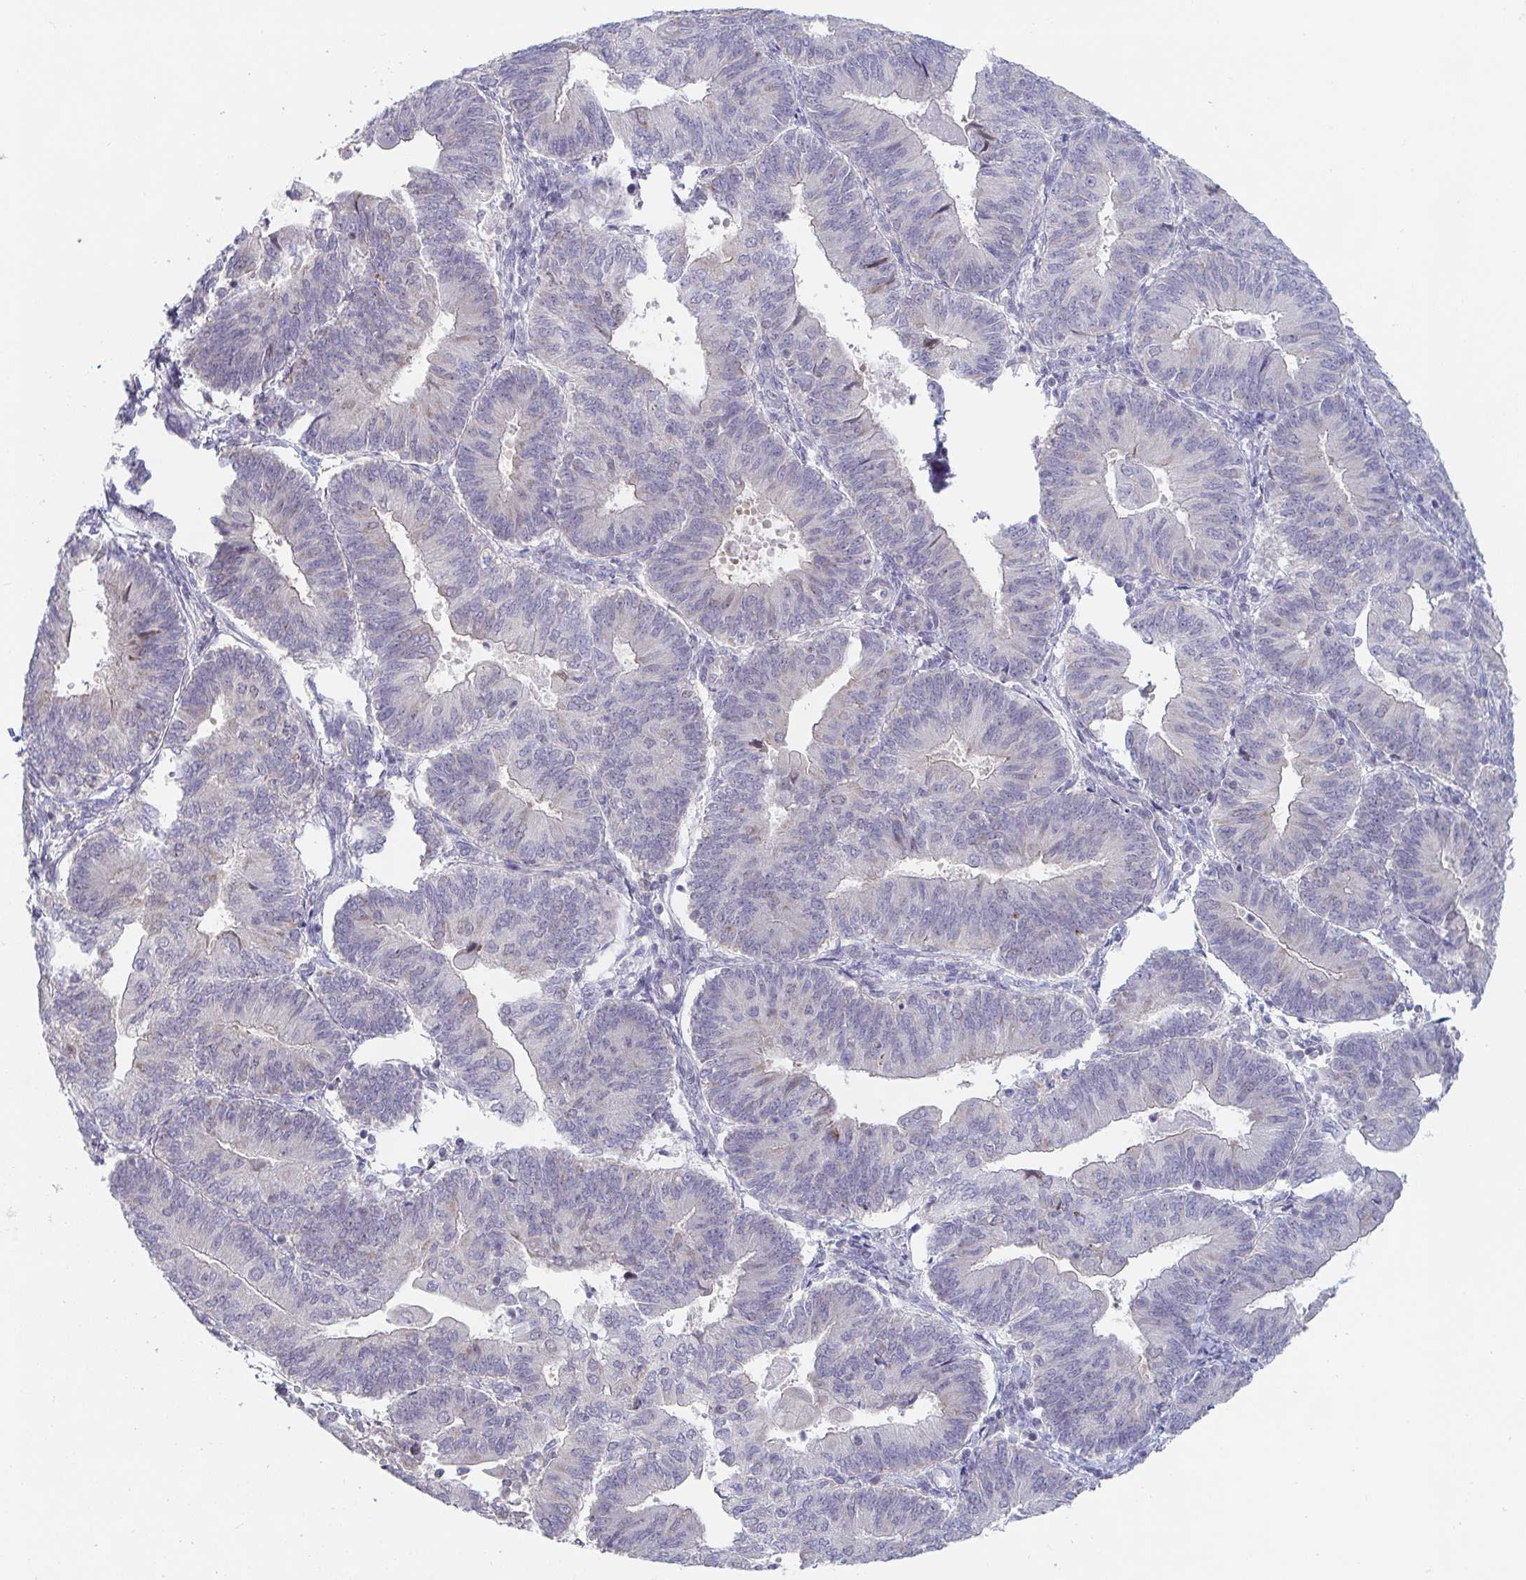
{"staining": {"intensity": "negative", "quantity": "none", "location": "none"}, "tissue": "endometrial cancer", "cell_type": "Tumor cells", "image_type": "cancer", "snomed": [{"axis": "morphology", "description": "Adenocarcinoma, NOS"}, {"axis": "topography", "description": "Endometrium"}], "caption": "Immunohistochemistry of human endometrial cancer shows no positivity in tumor cells.", "gene": "FAM156B", "patient": {"sex": "female", "age": 65}}